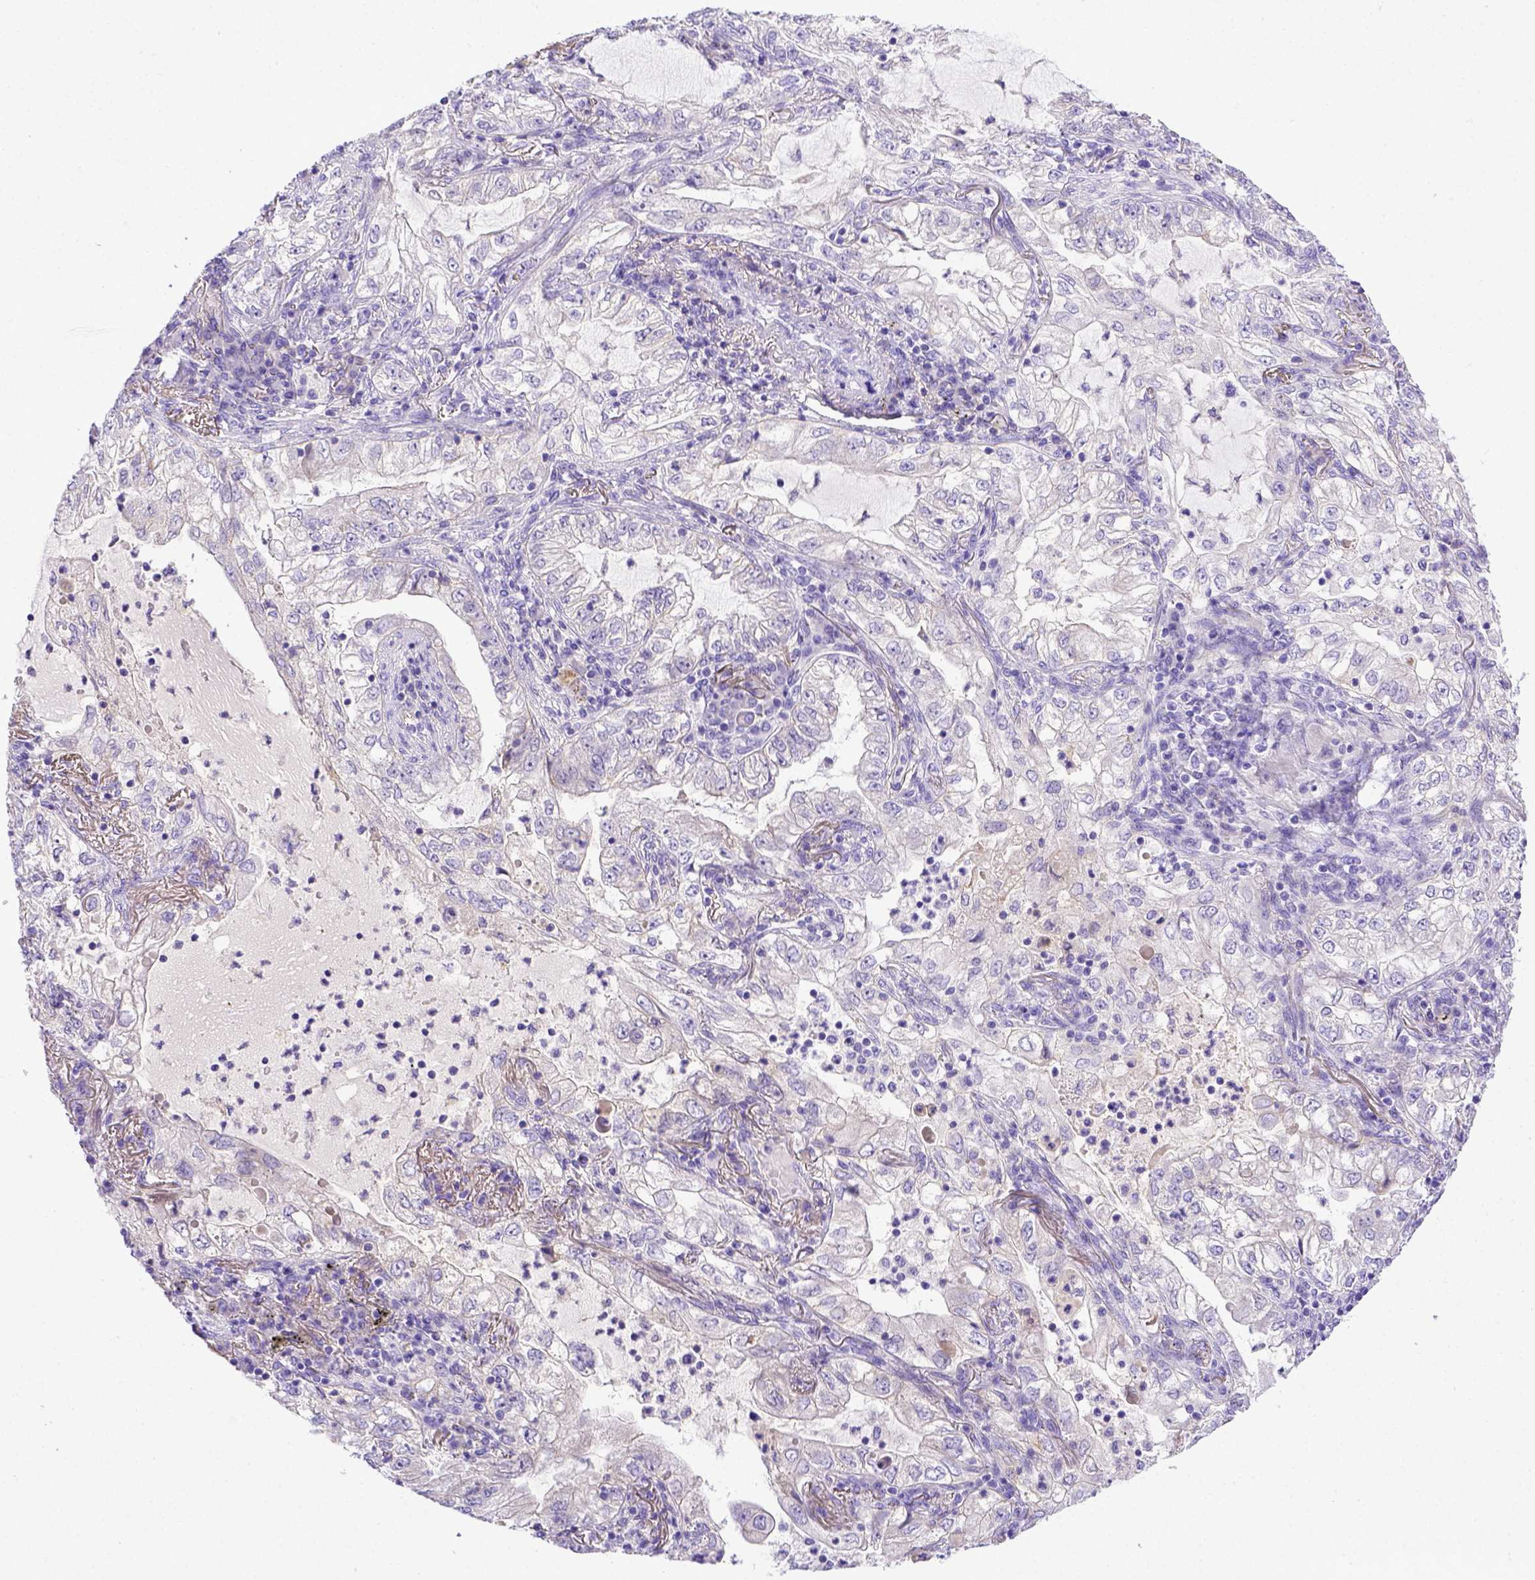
{"staining": {"intensity": "negative", "quantity": "none", "location": "none"}, "tissue": "lung cancer", "cell_type": "Tumor cells", "image_type": "cancer", "snomed": [{"axis": "morphology", "description": "Adenocarcinoma, NOS"}, {"axis": "topography", "description": "Lung"}], "caption": "Immunohistochemistry histopathology image of neoplastic tissue: human adenocarcinoma (lung) stained with DAB exhibits no significant protein positivity in tumor cells.", "gene": "BTN1A1", "patient": {"sex": "female", "age": 73}}